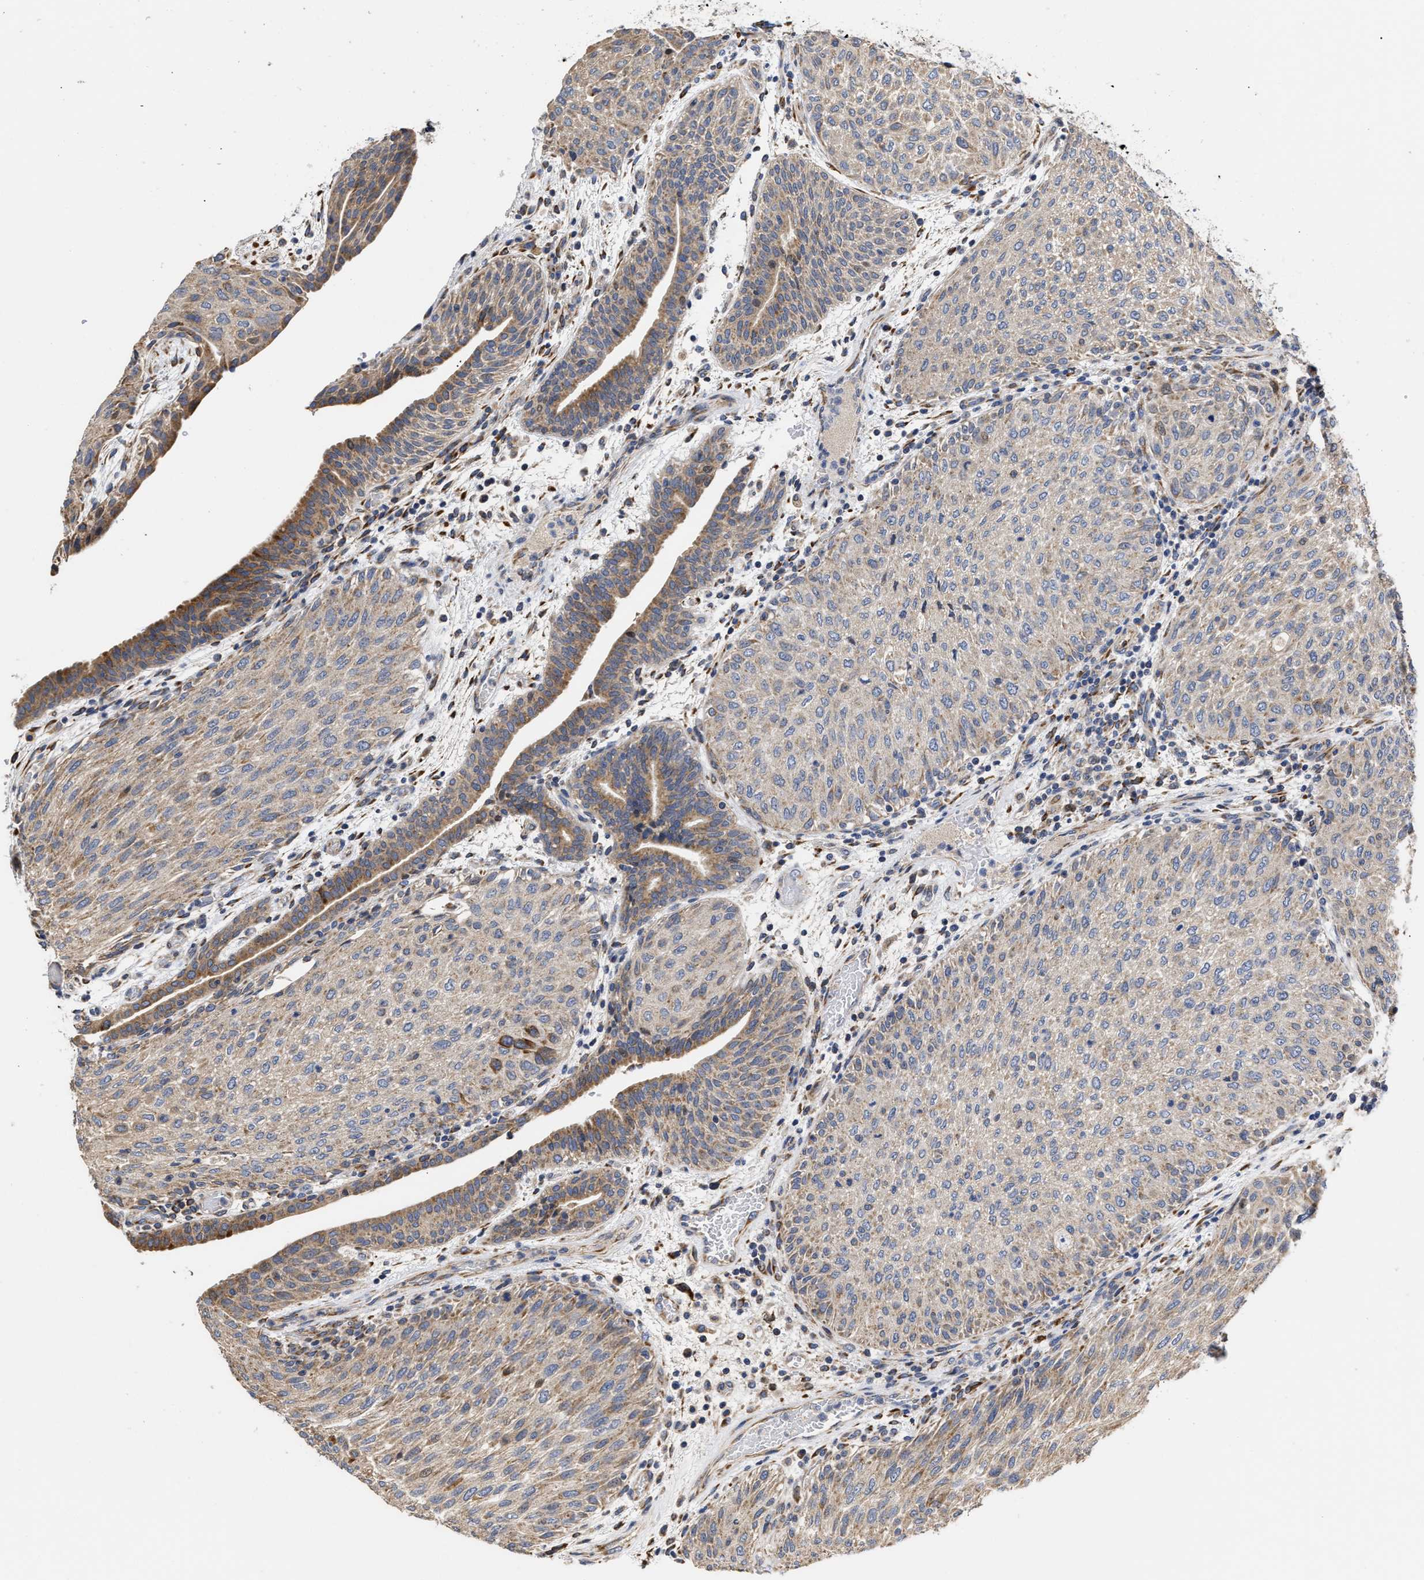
{"staining": {"intensity": "moderate", "quantity": "25%-75%", "location": "cytoplasmic/membranous"}, "tissue": "urothelial cancer", "cell_type": "Tumor cells", "image_type": "cancer", "snomed": [{"axis": "morphology", "description": "Urothelial carcinoma, Low grade"}, {"axis": "morphology", "description": "Urothelial carcinoma, High grade"}, {"axis": "topography", "description": "Urinary bladder"}], "caption": "Immunohistochemical staining of human urothelial cancer demonstrates medium levels of moderate cytoplasmic/membranous protein staining in approximately 25%-75% of tumor cells.", "gene": "MALSU1", "patient": {"sex": "male", "age": 35}}